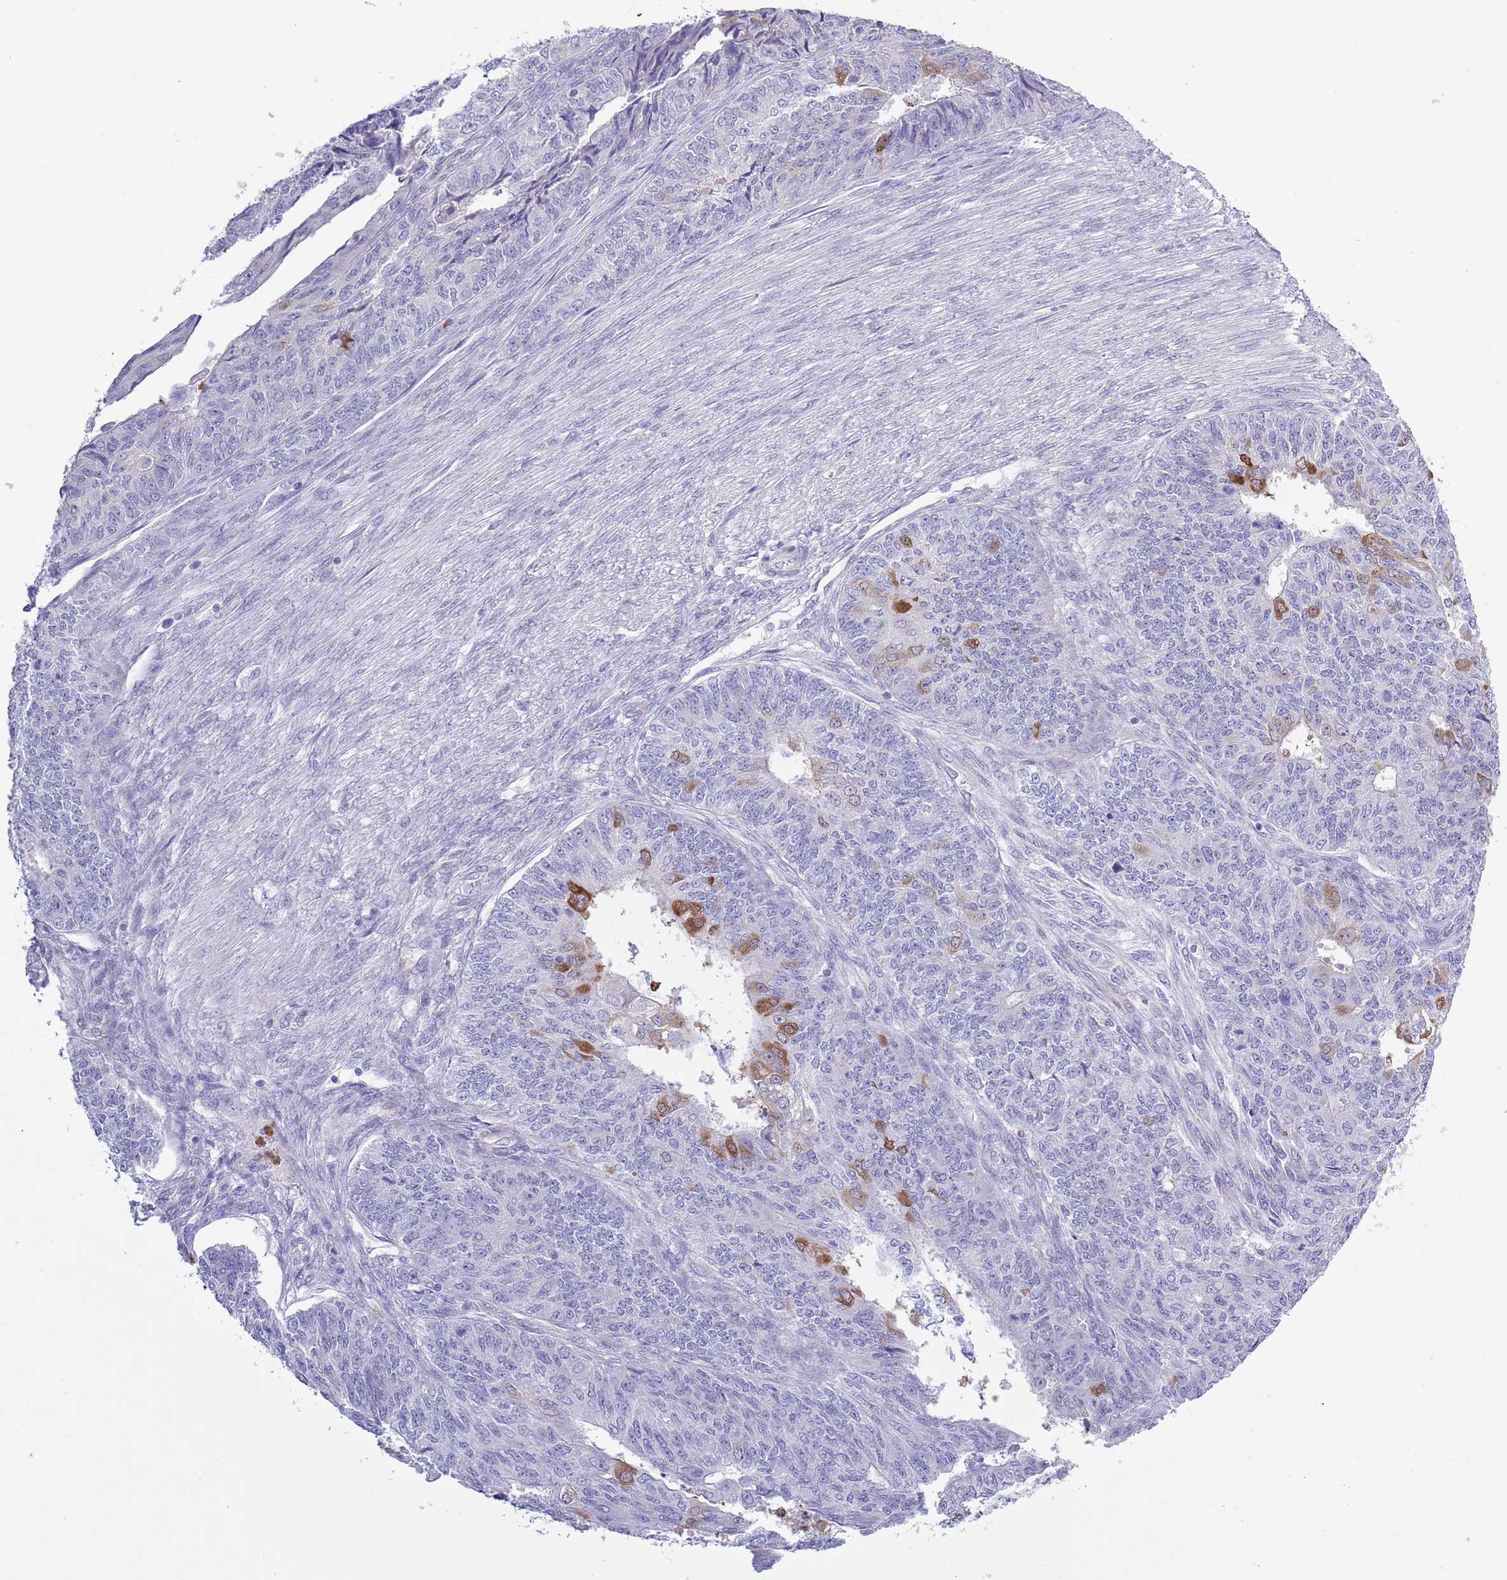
{"staining": {"intensity": "strong", "quantity": "<25%", "location": "cytoplasmic/membranous"}, "tissue": "endometrial cancer", "cell_type": "Tumor cells", "image_type": "cancer", "snomed": [{"axis": "morphology", "description": "Adenocarcinoma, NOS"}, {"axis": "topography", "description": "Endometrium"}], "caption": "Human endometrial adenocarcinoma stained with a brown dye reveals strong cytoplasmic/membranous positive positivity in about <25% of tumor cells.", "gene": "ZFP2", "patient": {"sex": "female", "age": 32}}